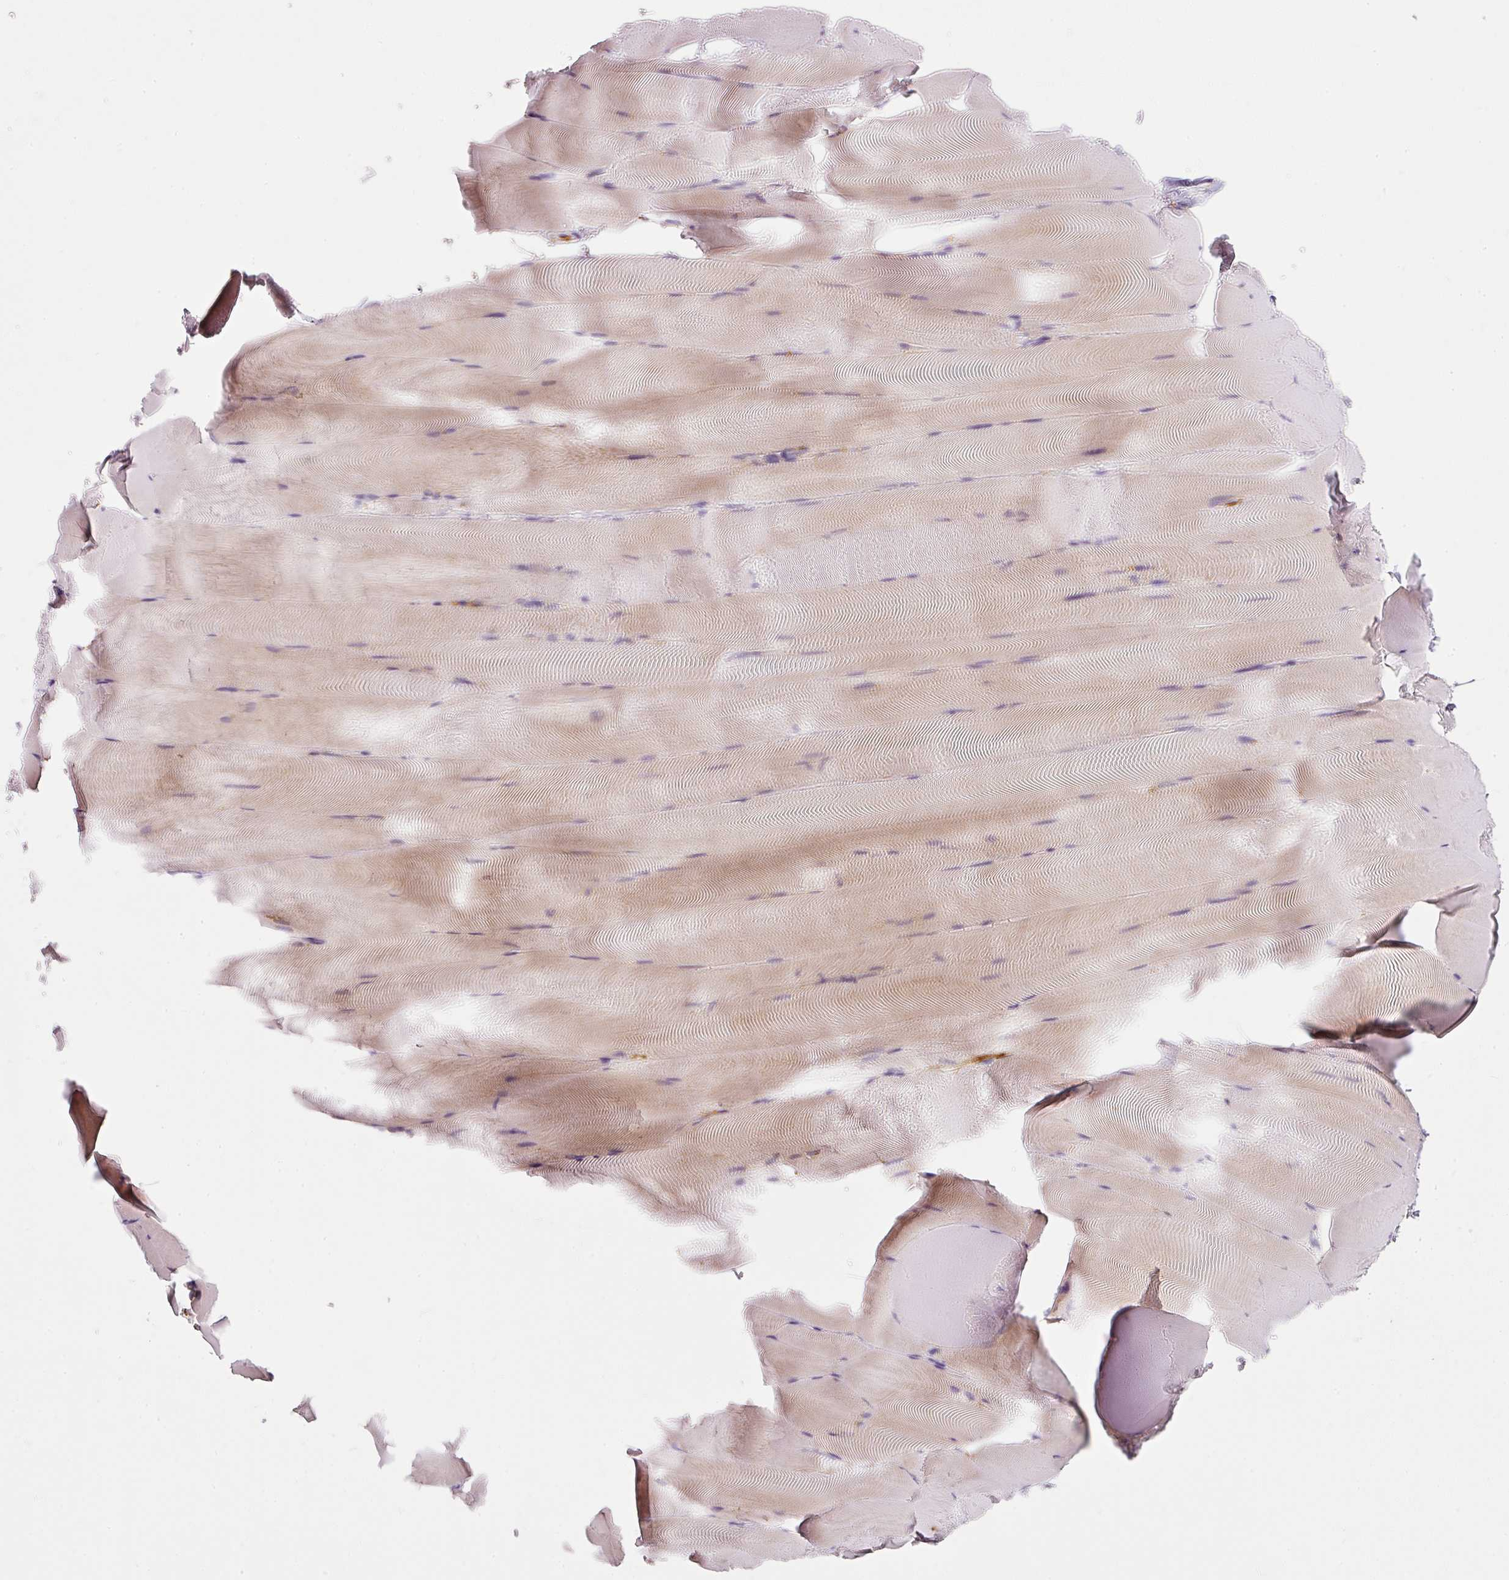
{"staining": {"intensity": "weak", "quantity": "25%-75%", "location": "cytoplasmic/membranous"}, "tissue": "skeletal muscle", "cell_type": "Myocytes", "image_type": "normal", "snomed": [{"axis": "morphology", "description": "Normal tissue, NOS"}, {"axis": "topography", "description": "Skeletal muscle"}], "caption": "IHC of normal human skeletal muscle displays low levels of weak cytoplasmic/membranous expression in about 25%-75% of myocytes.", "gene": "TMC8", "patient": {"sex": "female", "age": 64}}